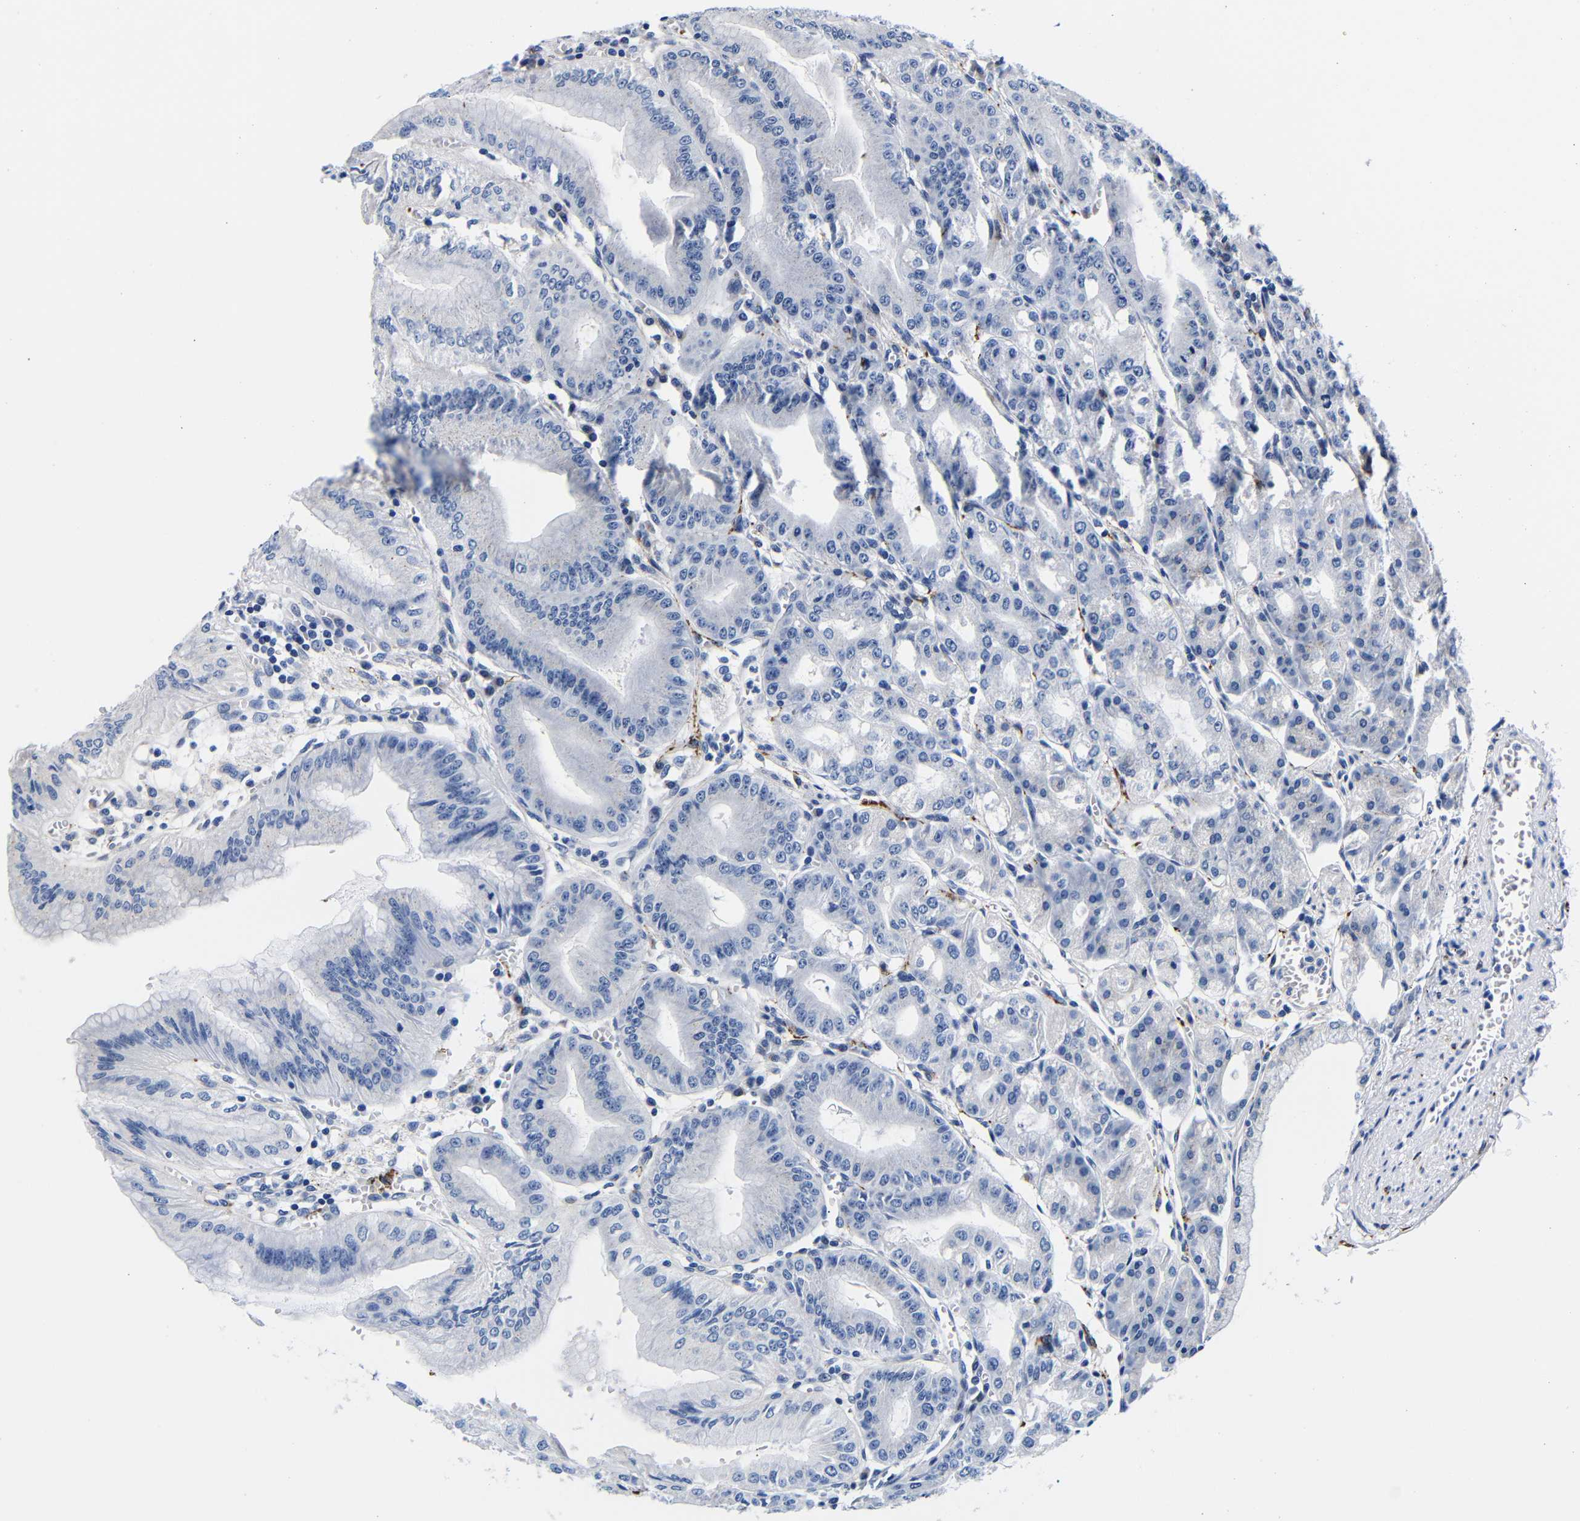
{"staining": {"intensity": "negative", "quantity": "none", "location": "none"}, "tissue": "stomach", "cell_type": "Glandular cells", "image_type": "normal", "snomed": [{"axis": "morphology", "description": "Normal tissue, NOS"}, {"axis": "topography", "description": "Stomach, lower"}], "caption": "Immunohistochemical staining of benign human stomach shows no significant staining in glandular cells.", "gene": "LRIG1", "patient": {"sex": "male", "age": 71}}